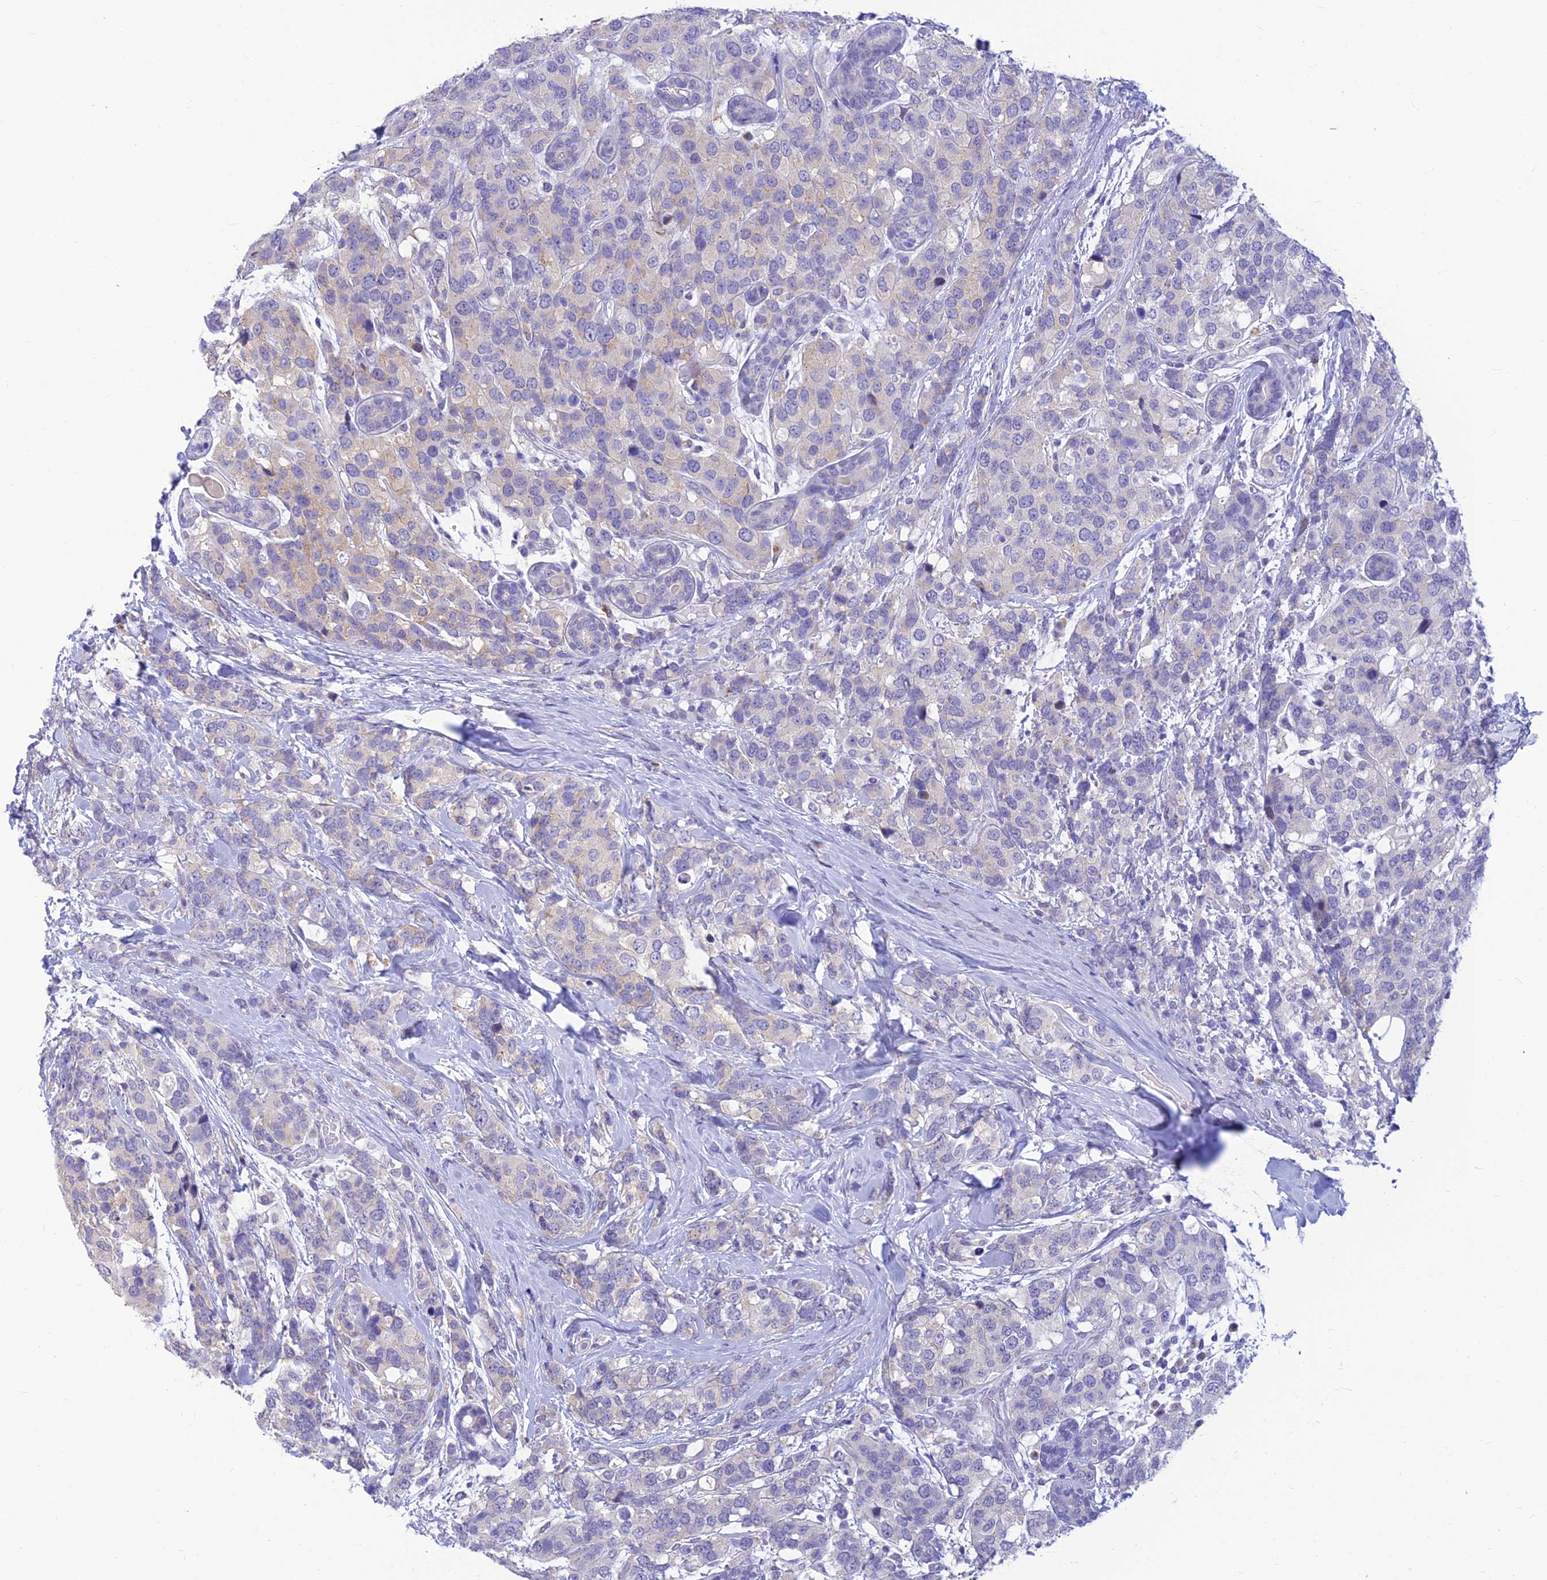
{"staining": {"intensity": "negative", "quantity": "none", "location": "none"}, "tissue": "breast cancer", "cell_type": "Tumor cells", "image_type": "cancer", "snomed": [{"axis": "morphology", "description": "Lobular carcinoma"}, {"axis": "topography", "description": "Breast"}], "caption": "Lobular carcinoma (breast) was stained to show a protein in brown. There is no significant staining in tumor cells.", "gene": "INKA1", "patient": {"sex": "female", "age": 59}}